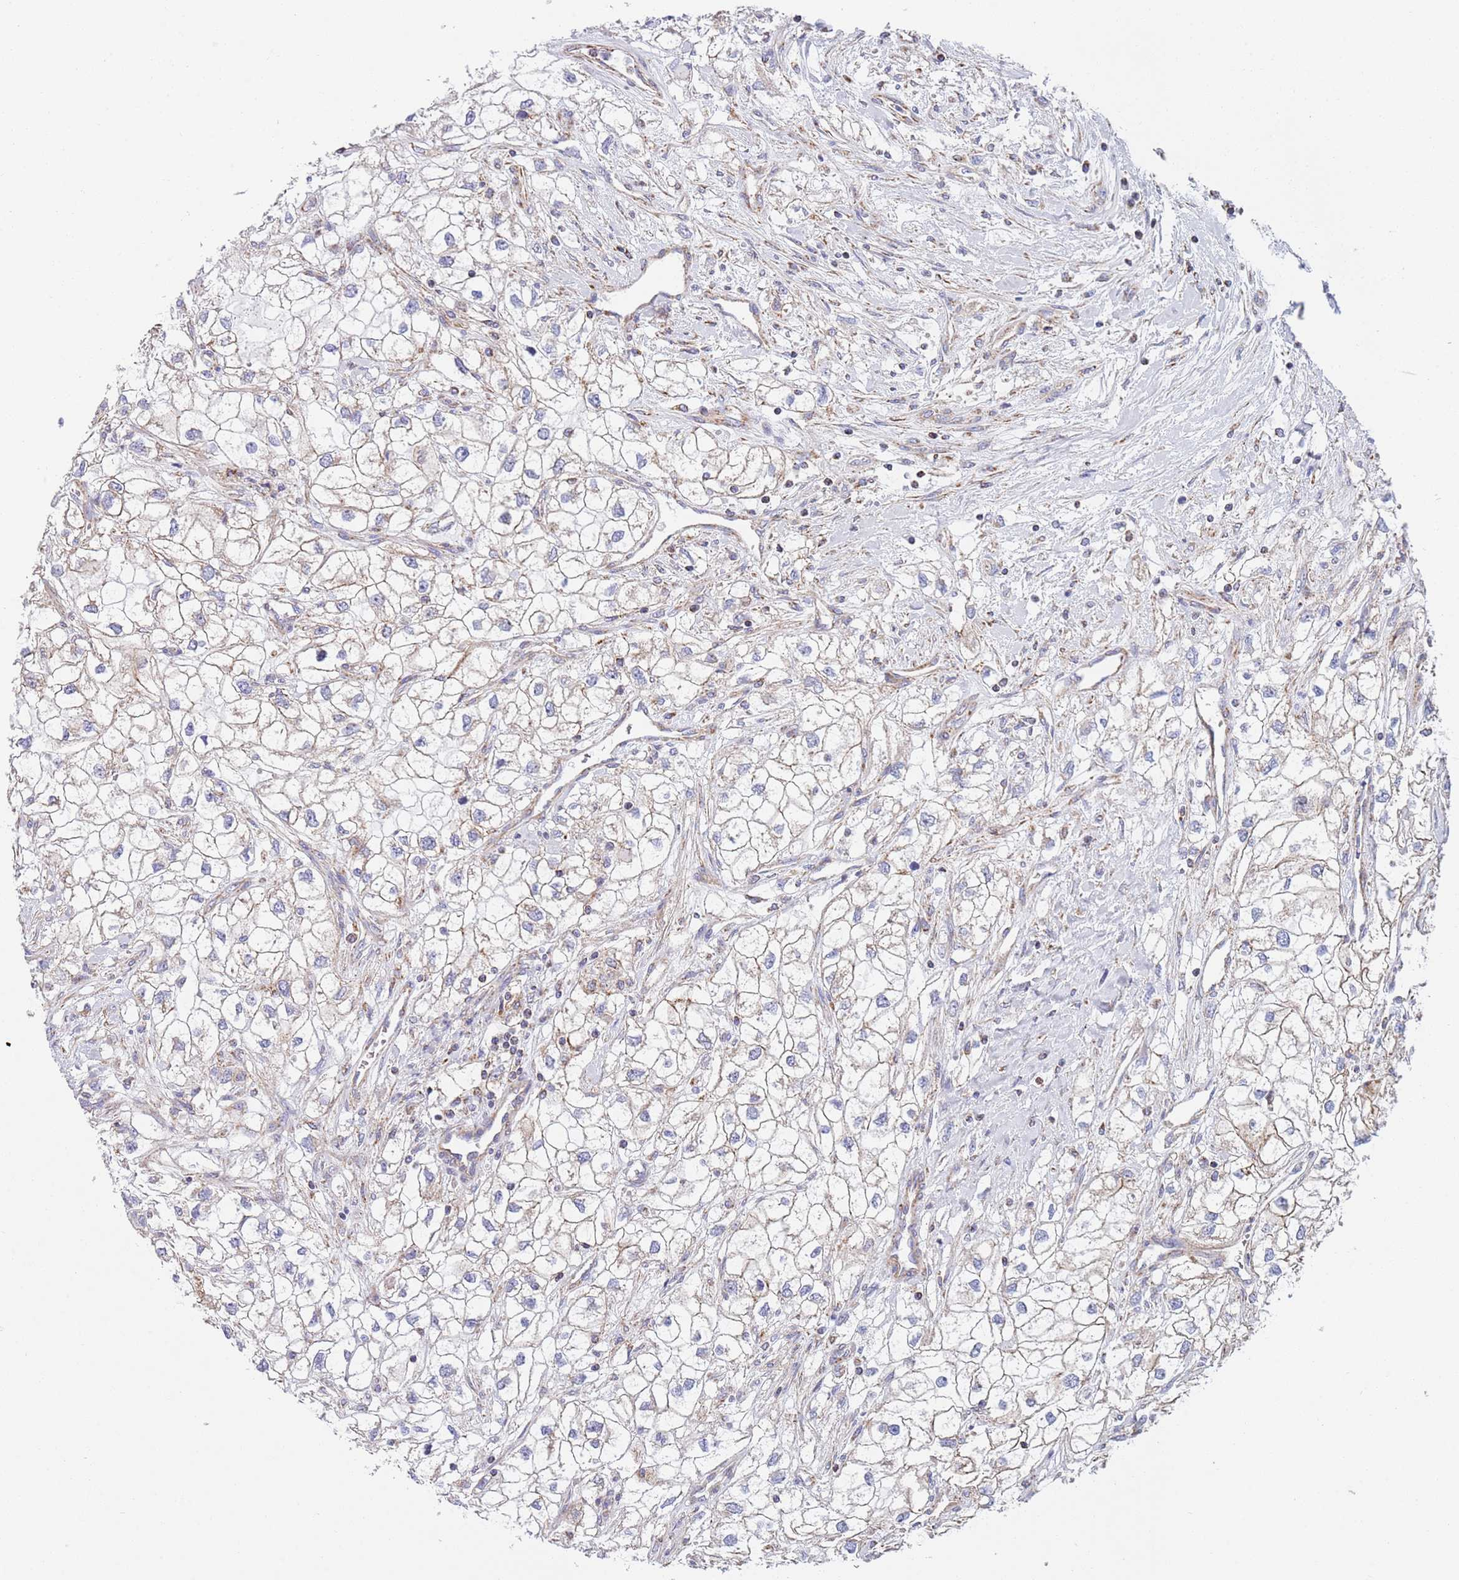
{"staining": {"intensity": "negative", "quantity": "none", "location": "none"}, "tissue": "renal cancer", "cell_type": "Tumor cells", "image_type": "cancer", "snomed": [{"axis": "morphology", "description": "Adenocarcinoma, NOS"}, {"axis": "topography", "description": "Kidney"}], "caption": "Immunohistochemistry (IHC) photomicrograph of neoplastic tissue: adenocarcinoma (renal) stained with DAB exhibits no significant protein staining in tumor cells.", "gene": "PWWP3A", "patient": {"sex": "male", "age": 59}}